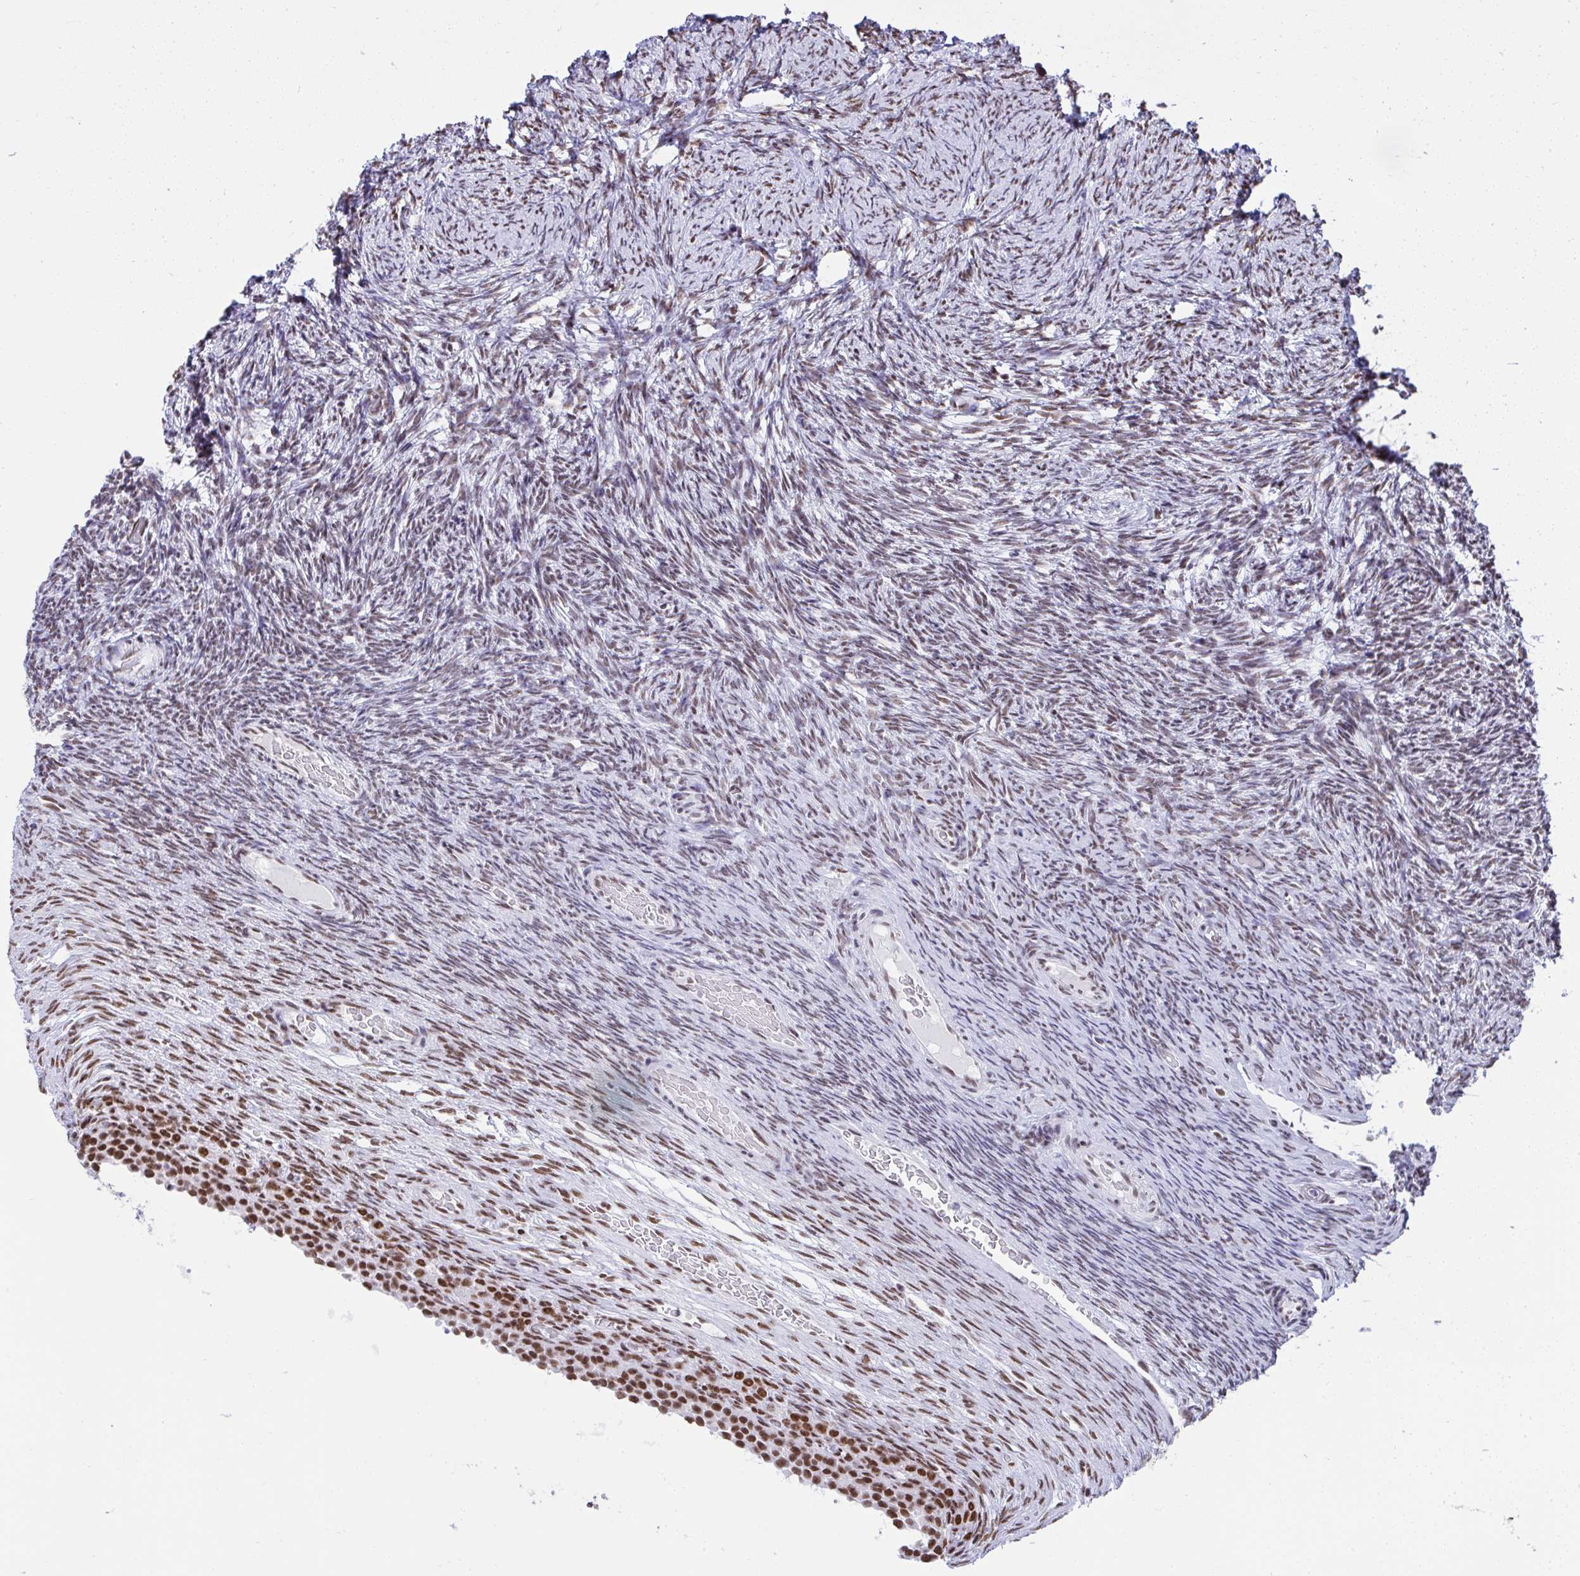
{"staining": {"intensity": "moderate", "quantity": ">75%", "location": "nuclear"}, "tissue": "ovary", "cell_type": "Ovarian stroma cells", "image_type": "normal", "snomed": [{"axis": "morphology", "description": "Normal tissue, NOS"}, {"axis": "topography", "description": "Ovary"}], "caption": "Normal ovary demonstrates moderate nuclear expression in about >75% of ovarian stroma cells.", "gene": "DDX52", "patient": {"sex": "female", "age": 34}}